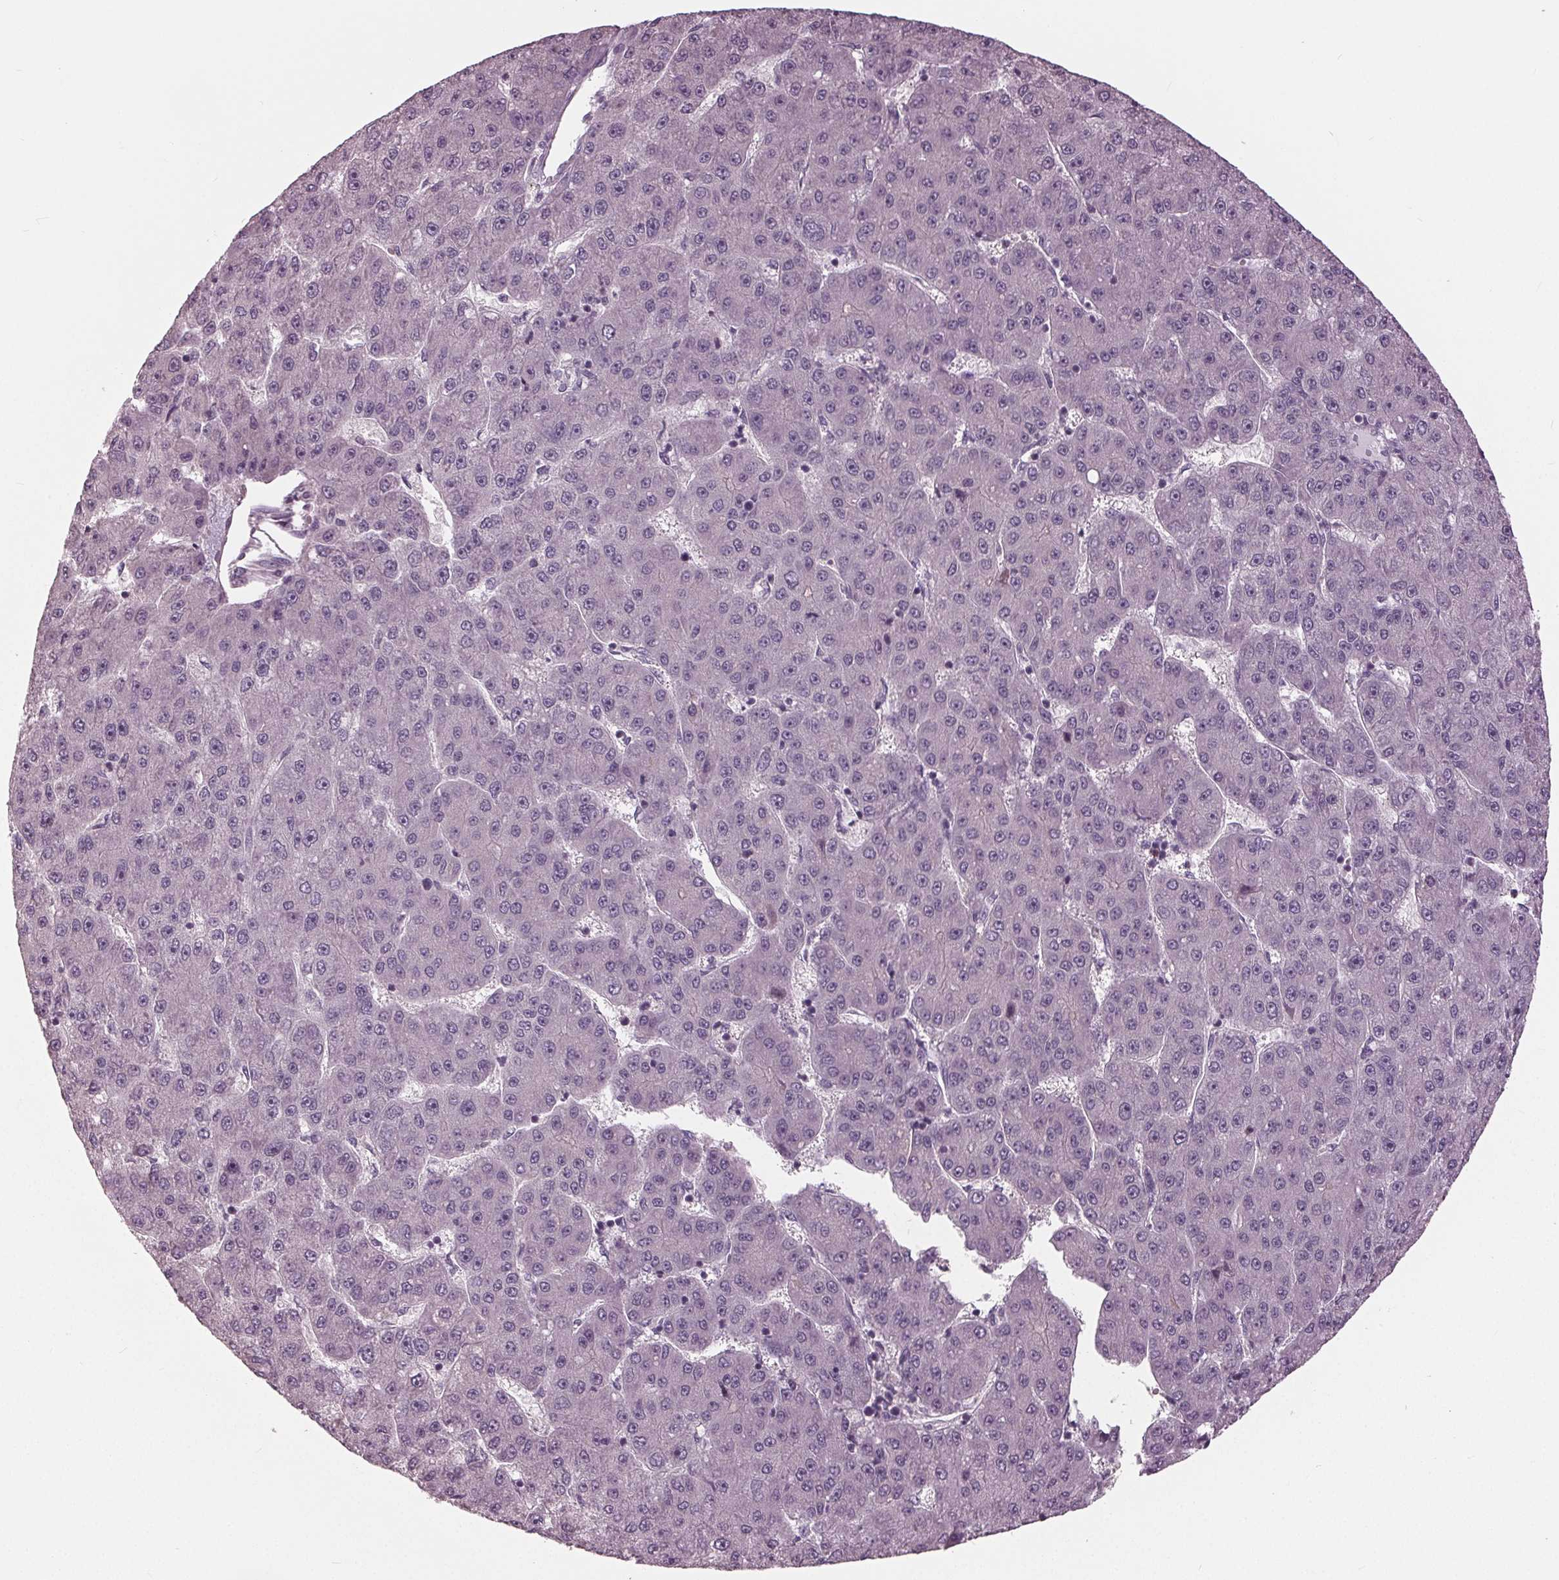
{"staining": {"intensity": "negative", "quantity": "none", "location": "none"}, "tissue": "liver cancer", "cell_type": "Tumor cells", "image_type": "cancer", "snomed": [{"axis": "morphology", "description": "Carcinoma, Hepatocellular, NOS"}, {"axis": "topography", "description": "Liver"}], "caption": "Tumor cells are negative for protein expression in human hepatocellular carcinoma (liver).", "gene": "SIGLEC6", "patient": {"sex": "male", "age": 67}}